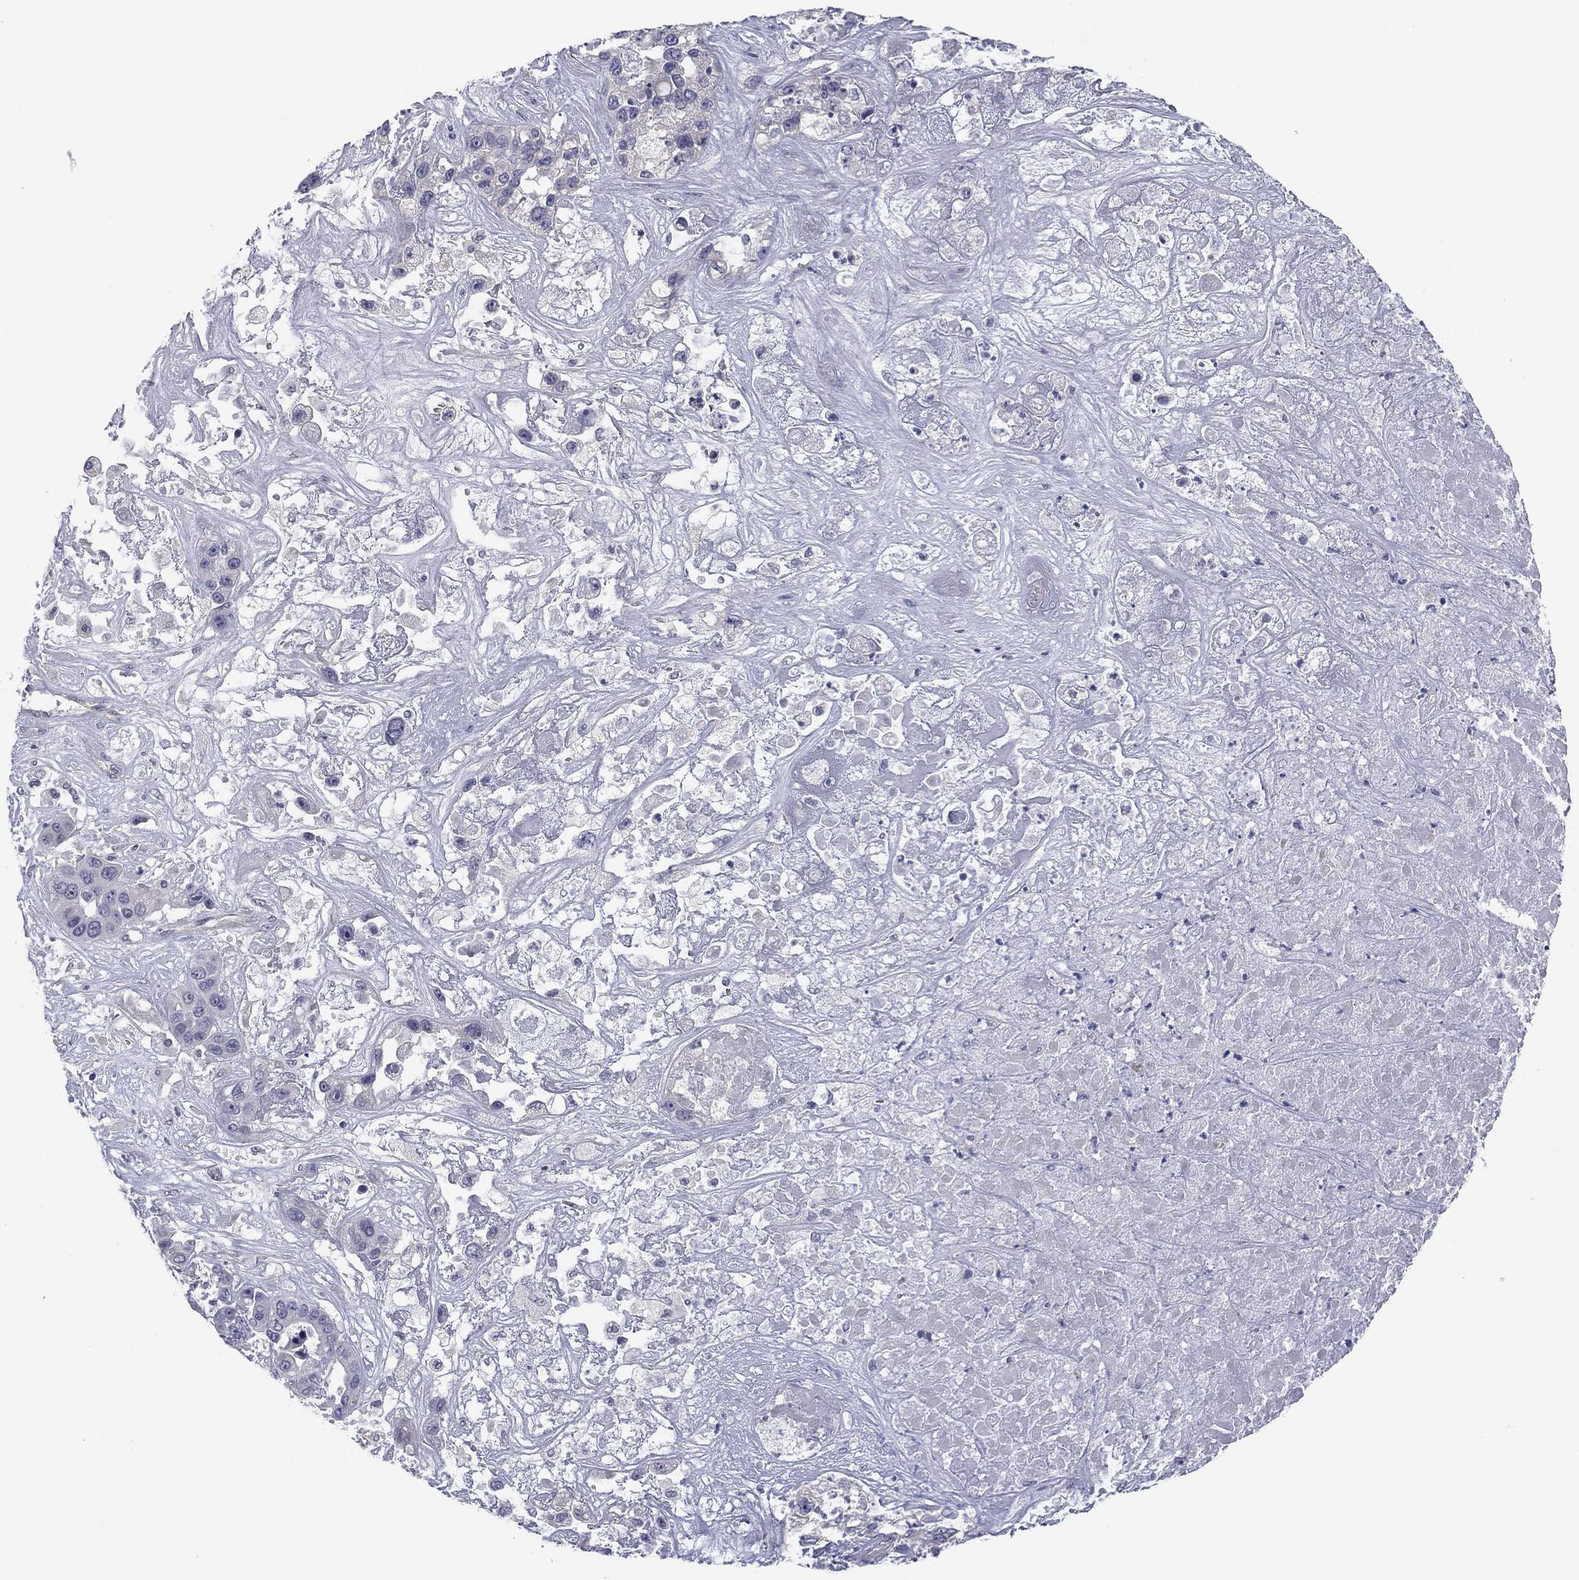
{"staining": {"intensity": "negative", "quantity": "none", "location": "none"}, "tissue": "liver cancer", "cell_type": "Tumor cells", "image_type": "cancer", "snomed": [{"axis": "morphology", "description": "Cholangiocarcinoma"}, {"axis": "topography", "description": "Liver"}], "caption": "Immunohistochemical staining of human cholangiocarcinoma (liver) displays no significant positivity in tumor cells.", "gene": "TIGD4", "patient": {"sex": "female", "age": 52}}